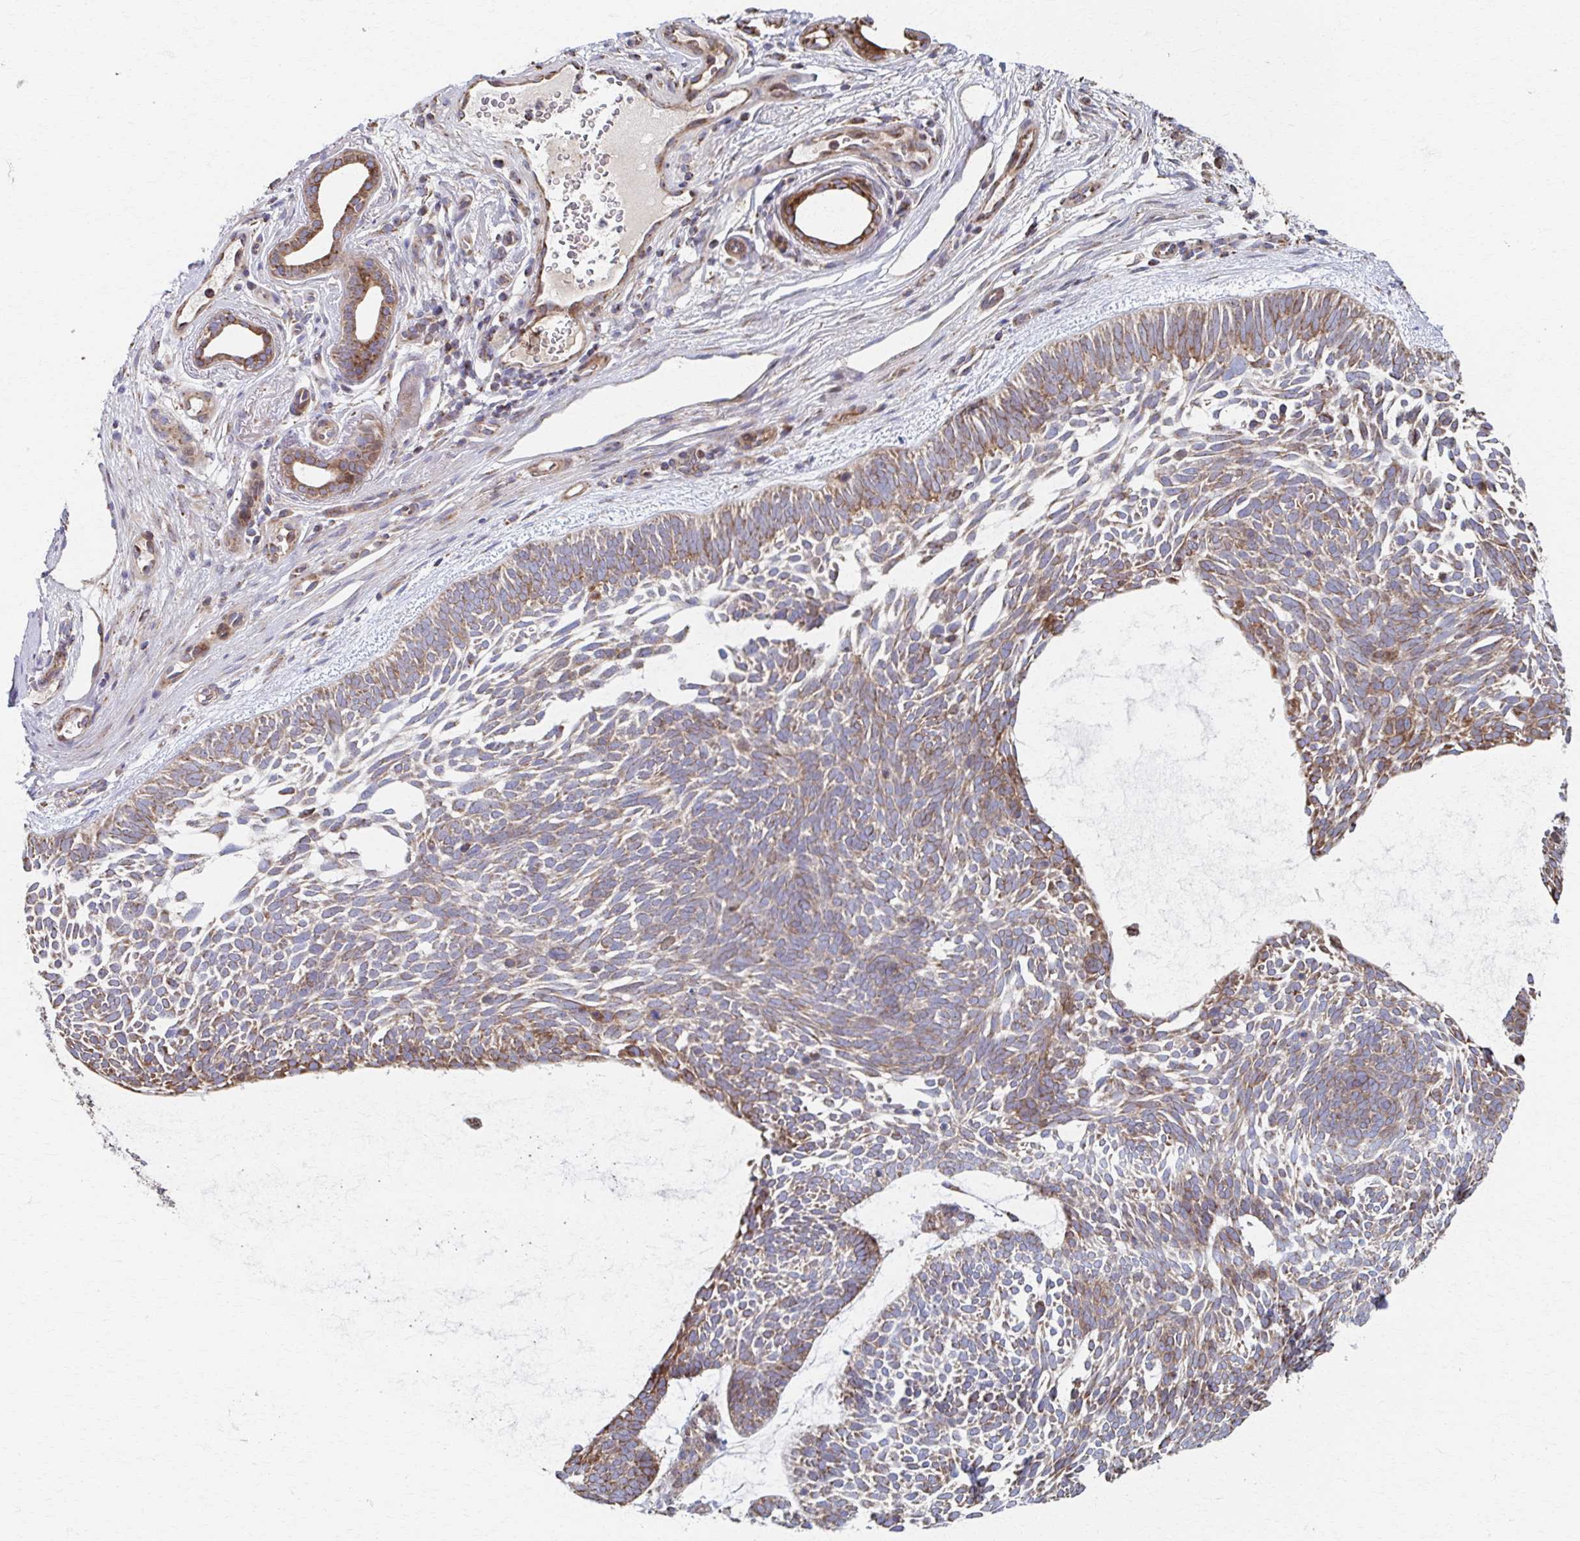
{"staining": {"intensity": "moderate", "quantity": "25%-75%", "location": "cytoplasmic/membranous"}, "tissue": "skin cancer", "cell_type": "Tumor cells", "image_type": "cancer", "snomed": [{"axis": "morphology", "description": "Basal cell carcinoma"}, {"axis": "topography", "description": "Skin"}, {"axis": "topography", "description": "Skin of face"}], "caption": "This histopathology image shows skin basal cell carcinoma stained with IHC to label a protein in brown. The cytoplasmic/membranous of tumor cells show moderate positivity for the protein. Nuclei are counter-stained blue.", "gene": "SAT1", "patient": {"sex": "male", "age": 83}}